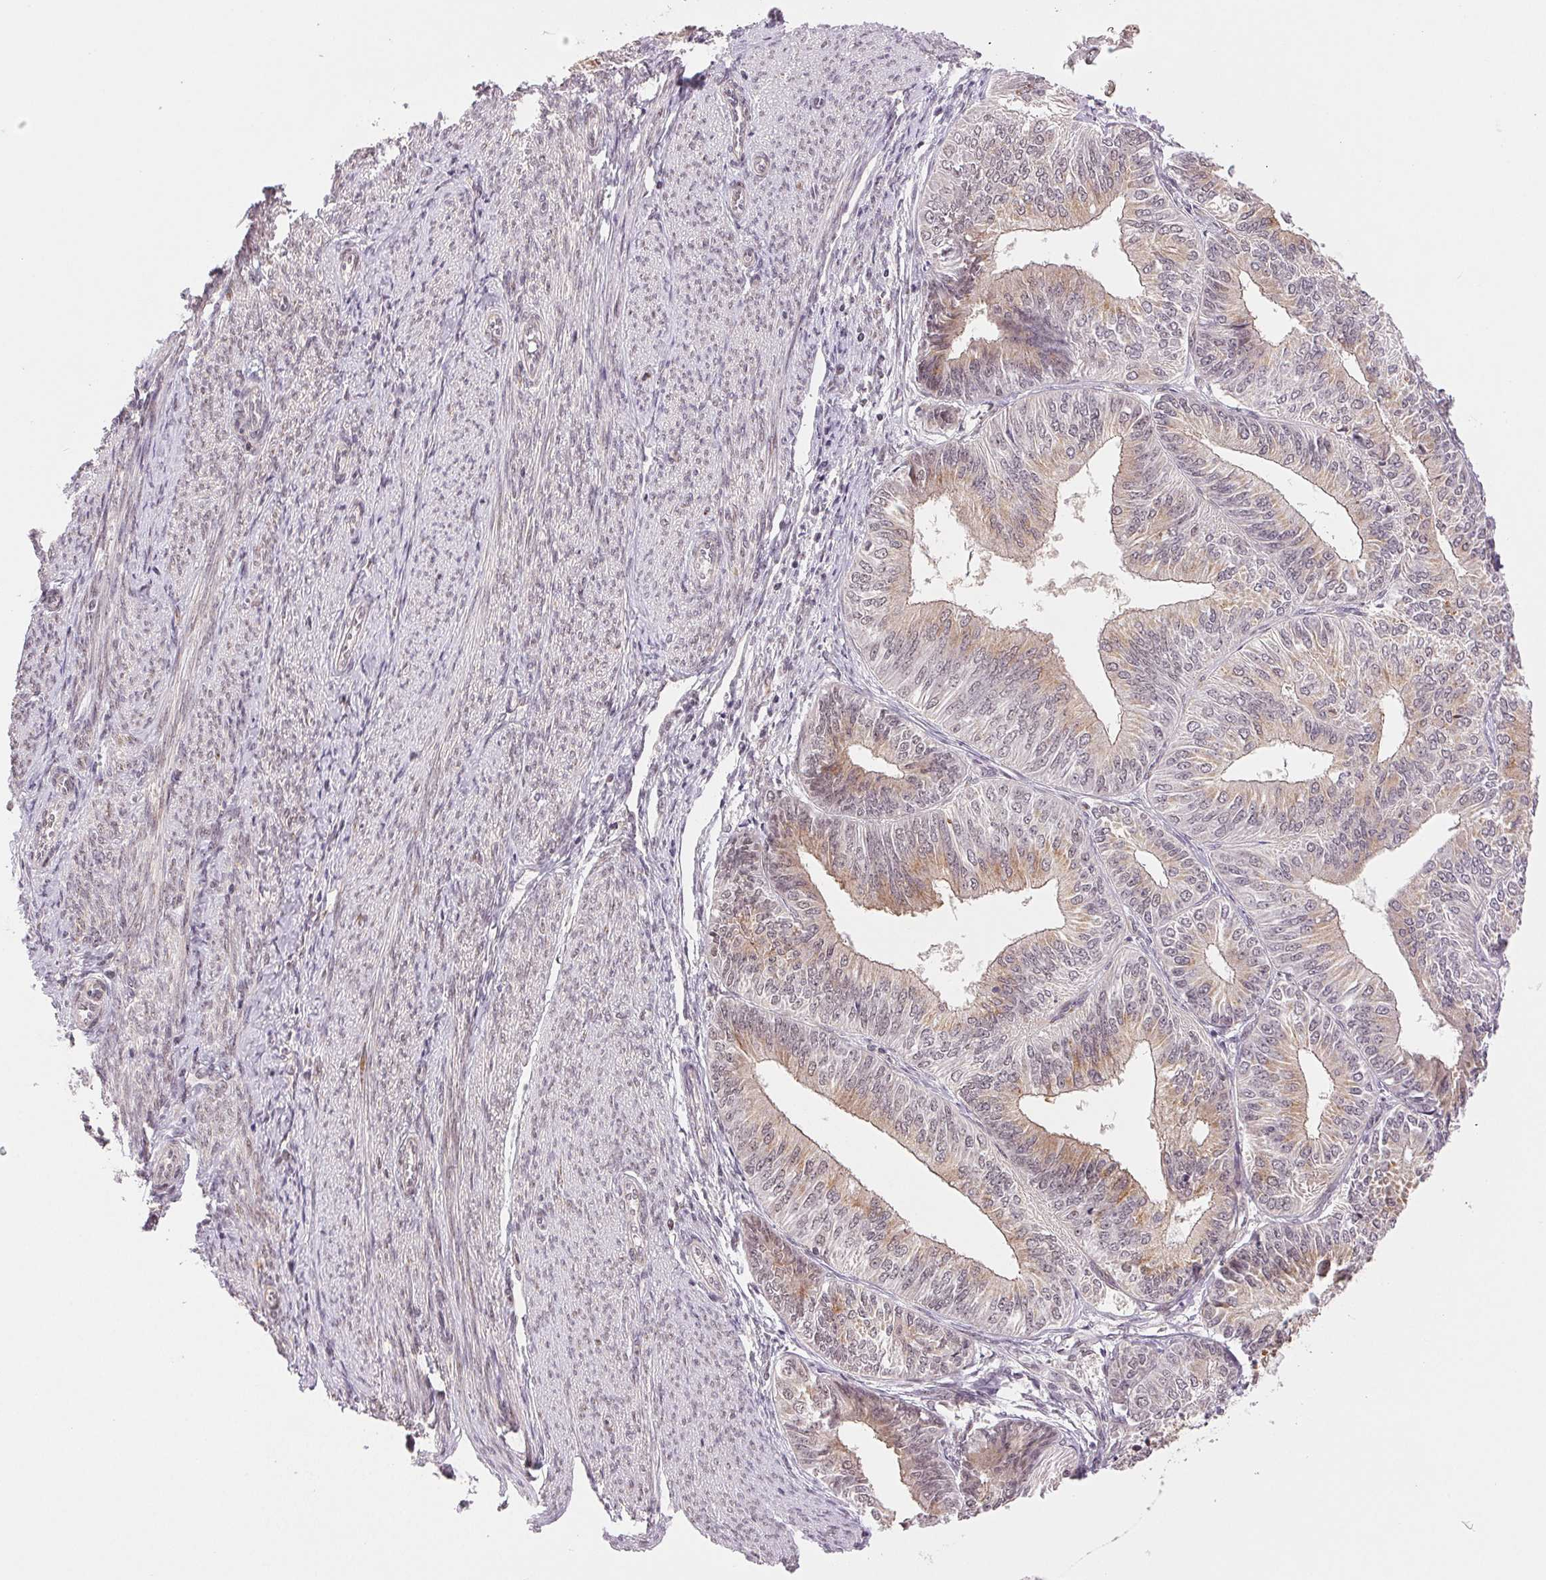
{"staining": {"intensity": "weak", "quantity": "25%-75%", "location": "cytoplasmic/membranous"}, "tissue": "endometrial cancer", "cell_type": "Tumor cells", "image_type": "cancer", "snomed": [{"axis": "morphology", "description": "Adenocarcinoma, NOS"}, {"axis": "topography", "description": "Endometrium"}], "caption": "This is an image of immunohistochemistry (IHC) staining of endometrial cancer (adenocarcinoma), which shows weak staining in the cytoplasmic/membranous of tumor cells.", "gene": "GRHL3", "patient": {"sex": "female", "age": 58}}